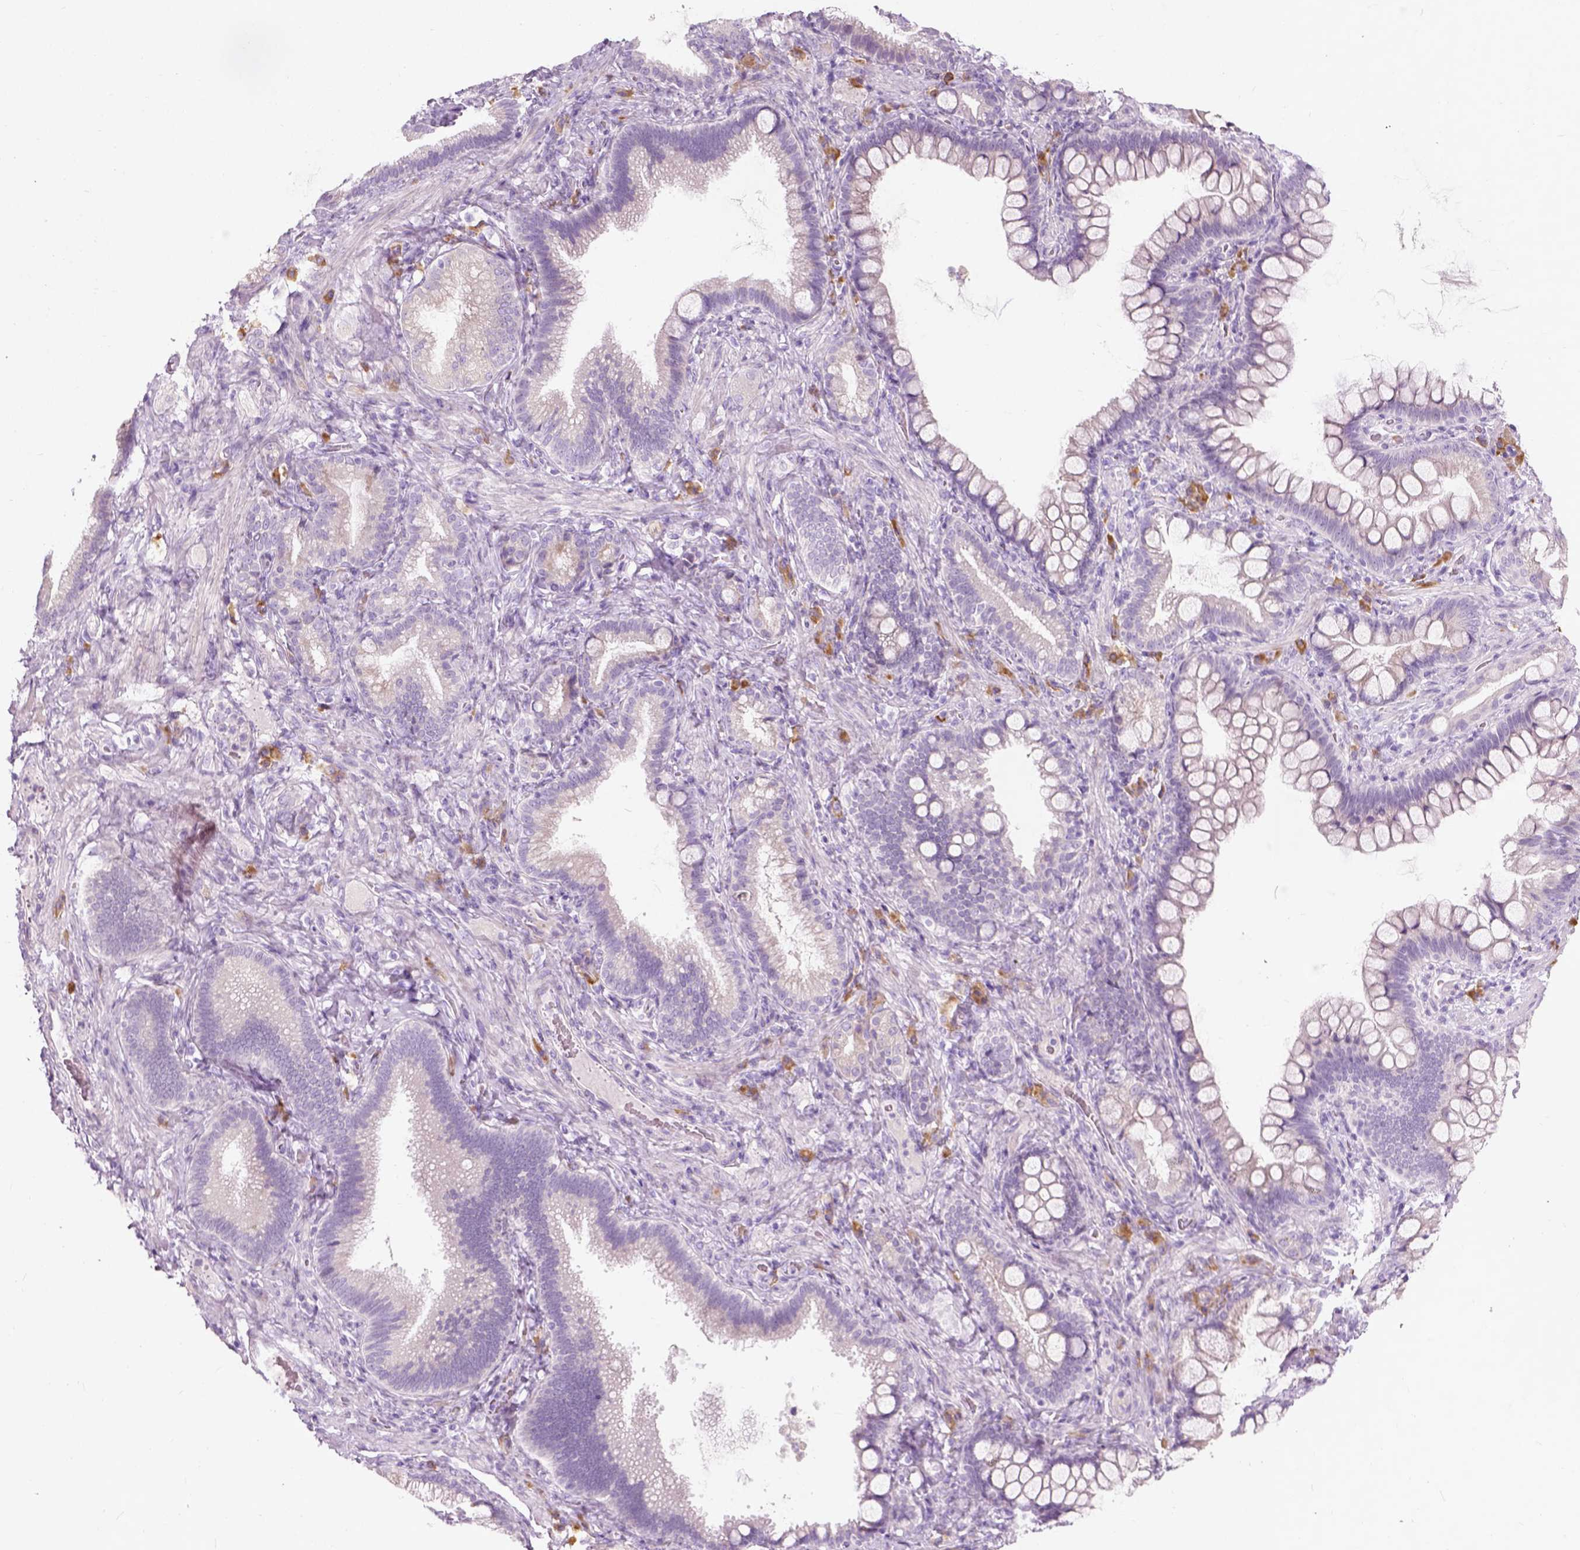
{"staining": {"intensity": "negative", "quantity": "none", "location": "none"}, "tissue": "duodenum", "cell_type": "Glandular cells", "image_type": "normal", "snomed": [{"axis": "morphology", "description": "Normal tissue, NOS"}, {"axis": "topography", "description": "Pancreas"}, {"axis": "topography", "description": "Duodenum"}], "caption": "DAB immunohistochemical staining of unremarkable human duodenum exhibits no significant staining in glandular cells.", "gene": "TRIM72", "patient": {"sex": "male", "age": 59}}